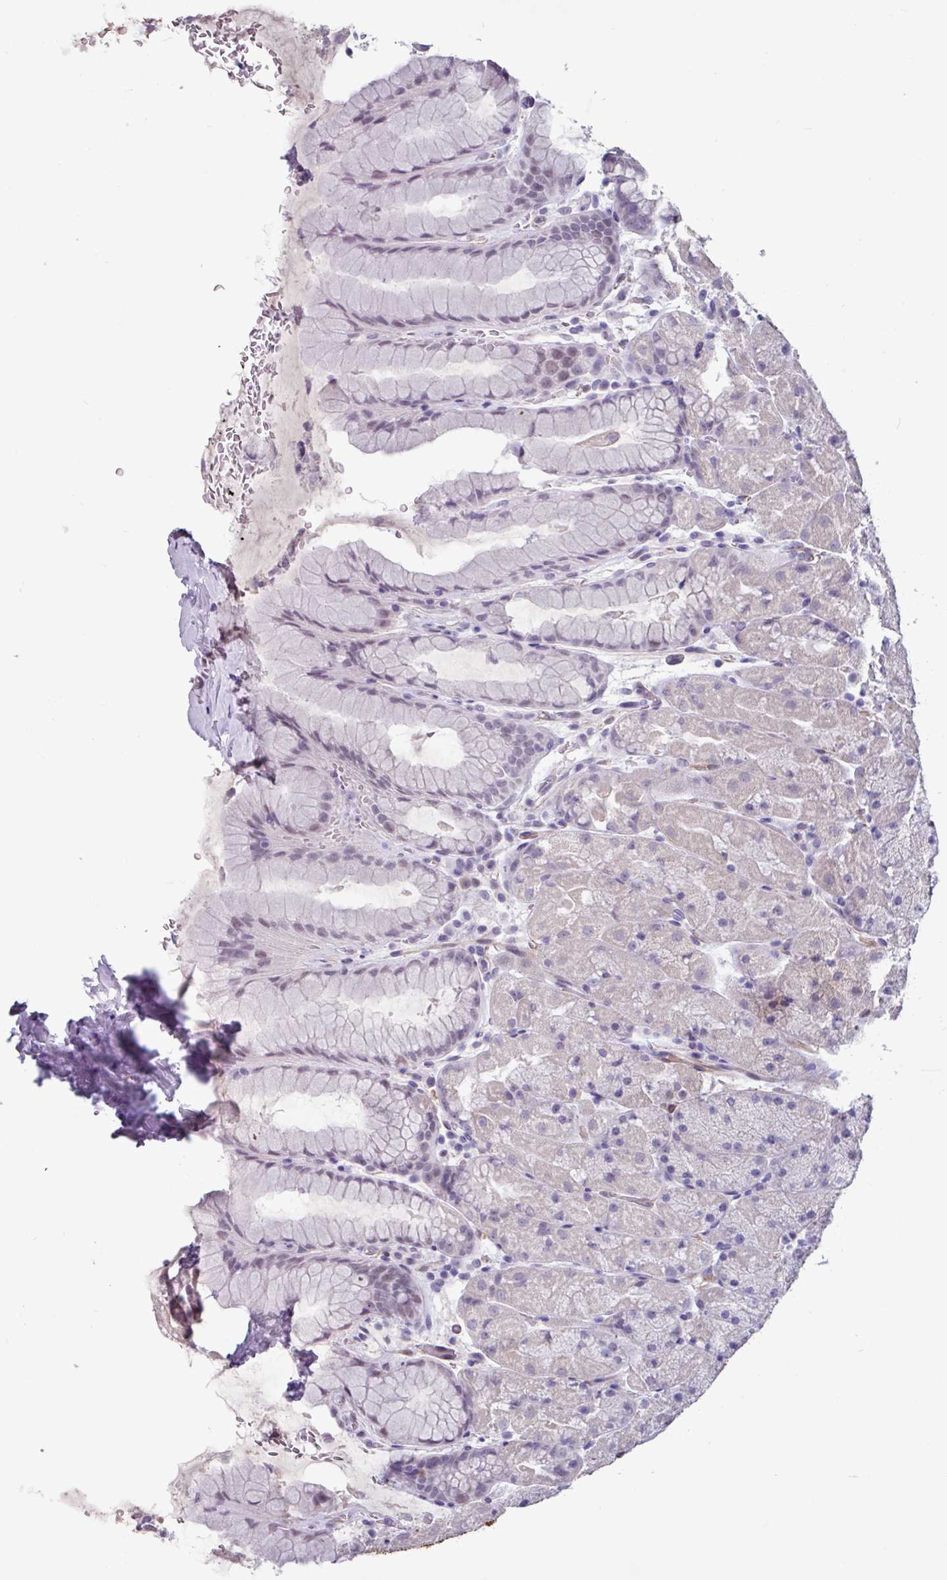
{"staining": {"intensity": "negative", "quantity": "none", "location": "none"}, "tissue": "stomach", "cell_type": "Glandular cells", "image_type": "normal", "snomed": [{"axis": "morphology", "description": "Normal tissue, NOS"}, {"axis": "topography", "description": "Stomach, upper"}, {"axis": "topography", "description": "Stomach, lower"}], "caption": "The image reveals no staining of glandular cells in unremarkable stomach.", "gene": "OTX1", "patient": {"sex": "male", "age": 67}}